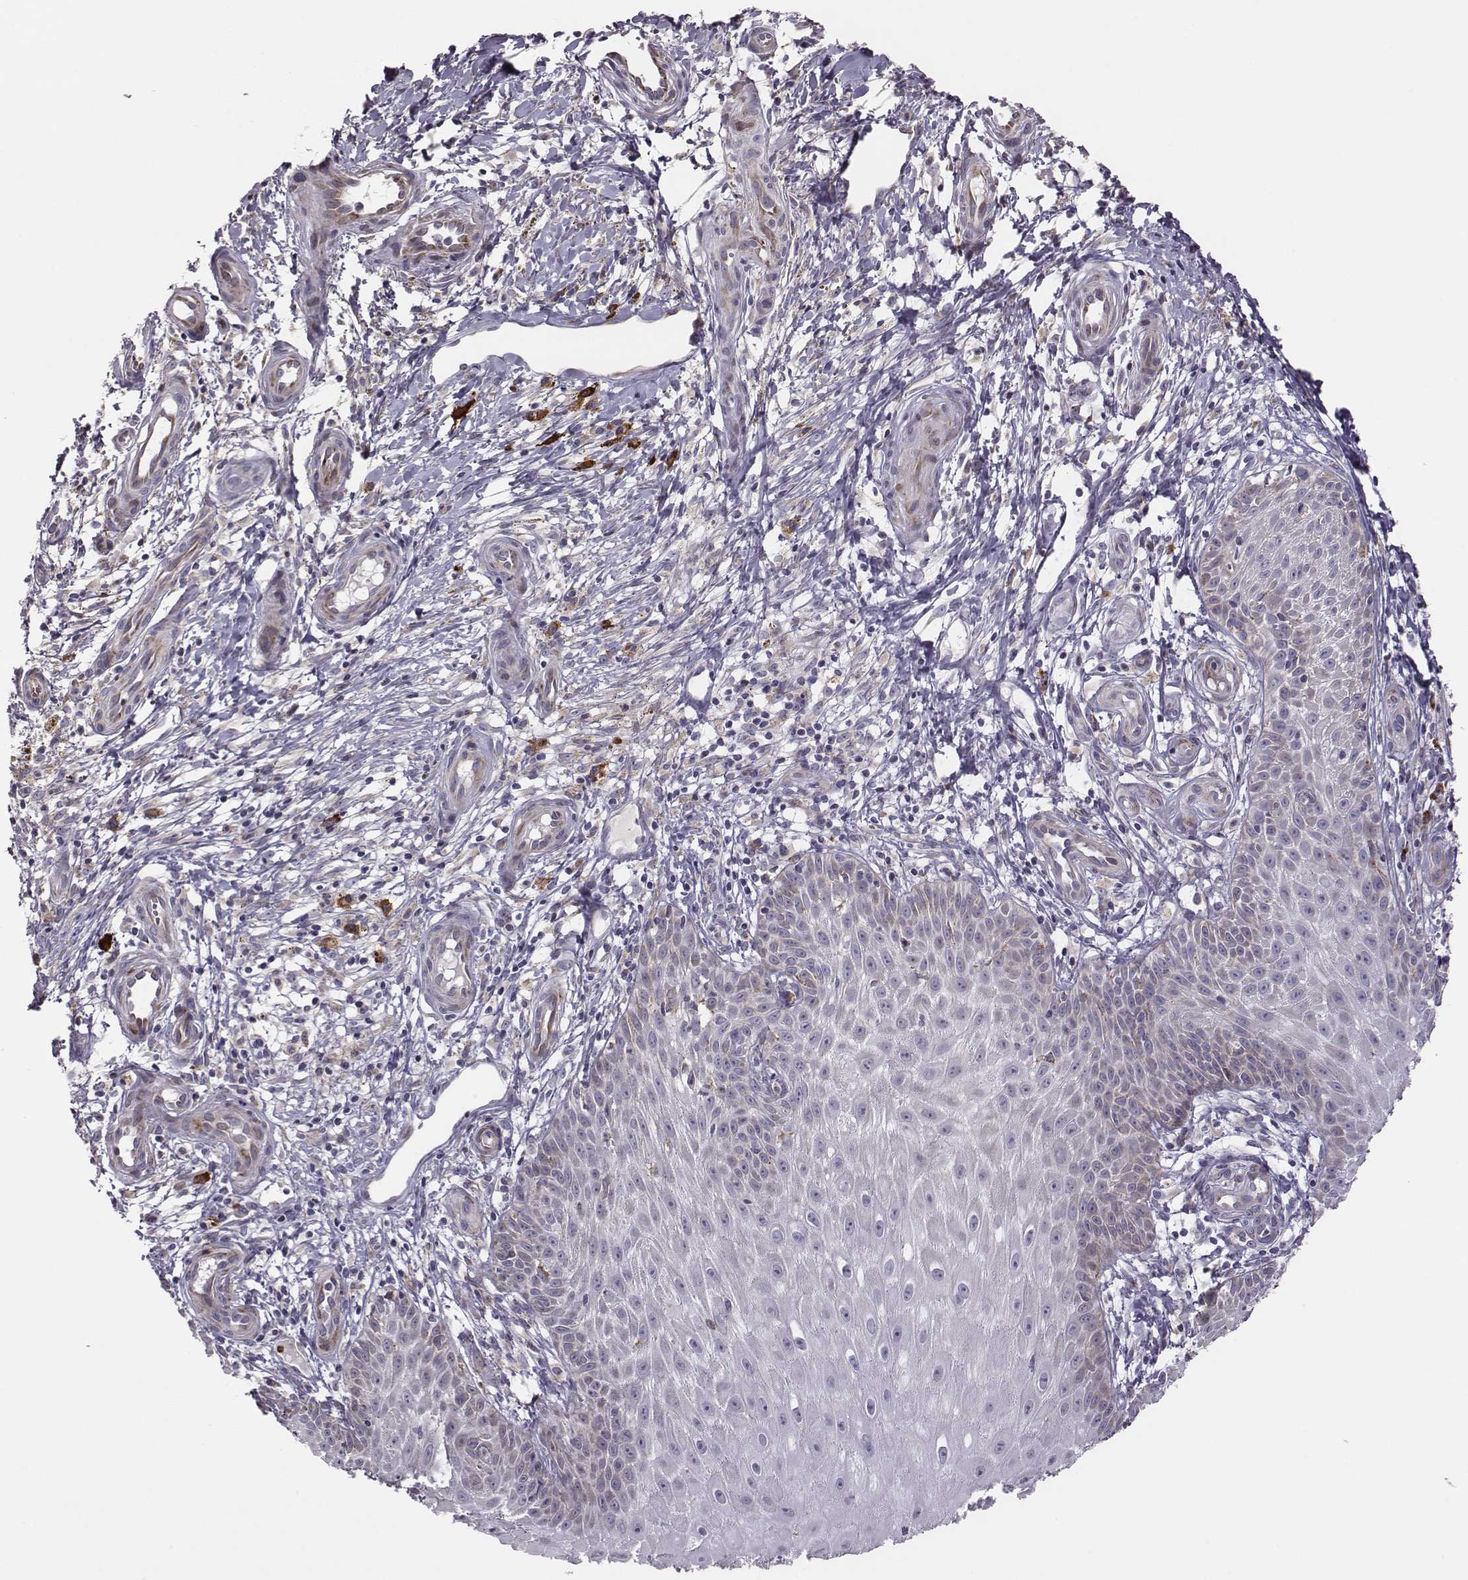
{"staining": {"intensity": "moderate", "quantity": "<25%", "location": "cytoplasmic/membranous"}, "tissue": "melanoma", "cell_type": "Tumor cells", "image_type": "cancer", "snomed": [{"axis": "morphology", "description": "Malignant melanoma, NOS"}, {"axis": "topography", "description": "Skin"}], "caption": "A micrograph of human melanoma stained for a protein shows moderate cytoplasmic/membranous brown staining in tumor cells.", "gene": "SELENOI", "patient": {"sex": "female", "age": 53}}